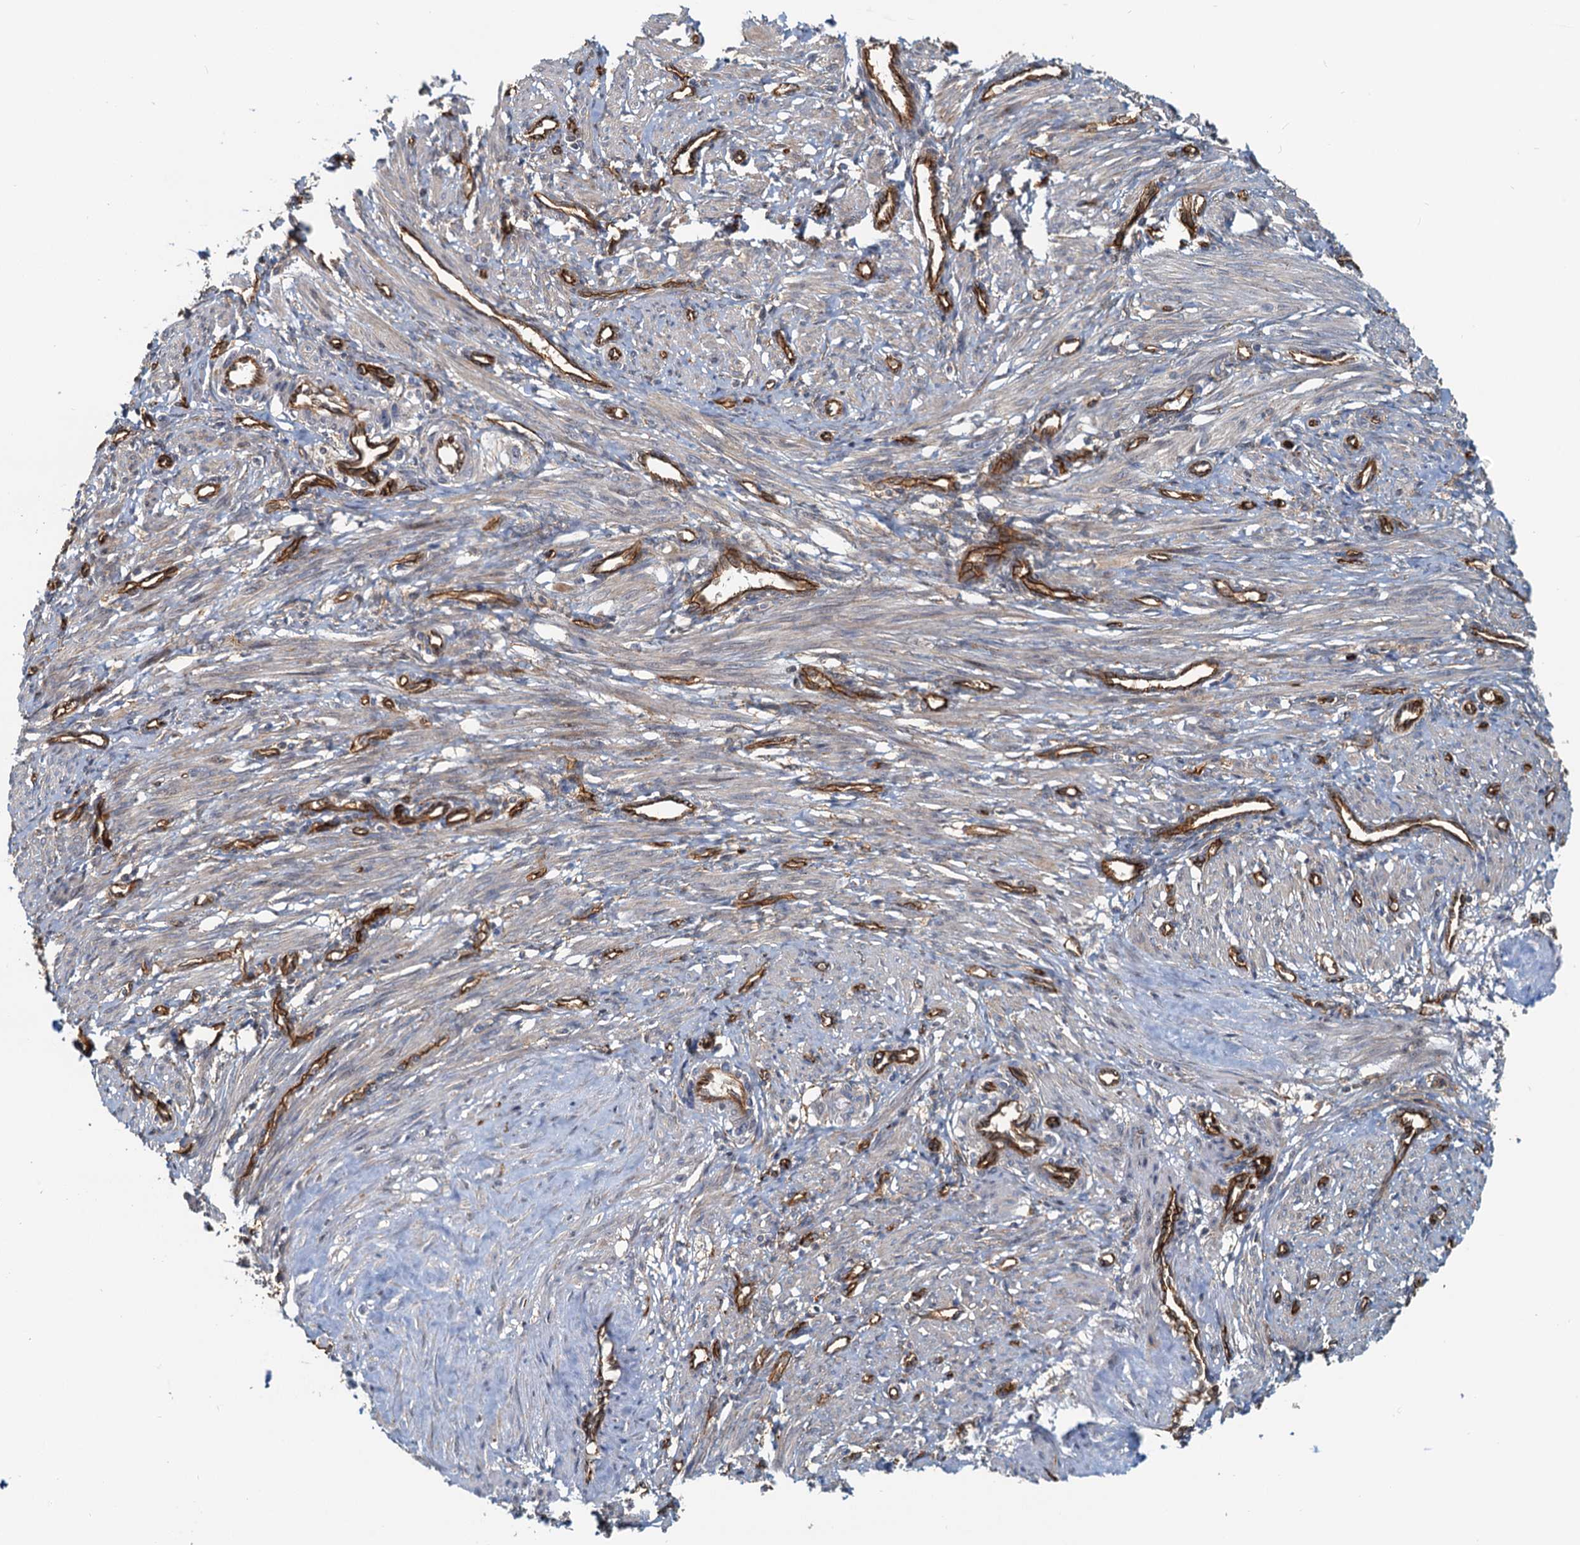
{"staining": {"intensity": "moderate", "quantity": "<25%", "location": "cytoplasmic/membranous"}, "tissue": "smooth muscle", "cell_type": "Smooth muscle cells", "image_type": "normal", "snomed": [{"axis": "morphology", "description": "Normal tissue, NOS"}, {"axis": "topography", "description": "Endometrium"}], "caption": "Protein expression analysis of unremarkable human smooth muscle reveals moderate cytoplasmic/membranous expression in about <25% of smooth muscle cells. (DAB (3,3'-diaminobenzidine) IHC with brightfield microscopy, high magnification).", "gene": "NIPAL3", "patient": {"sex": "female", "age": 33}}